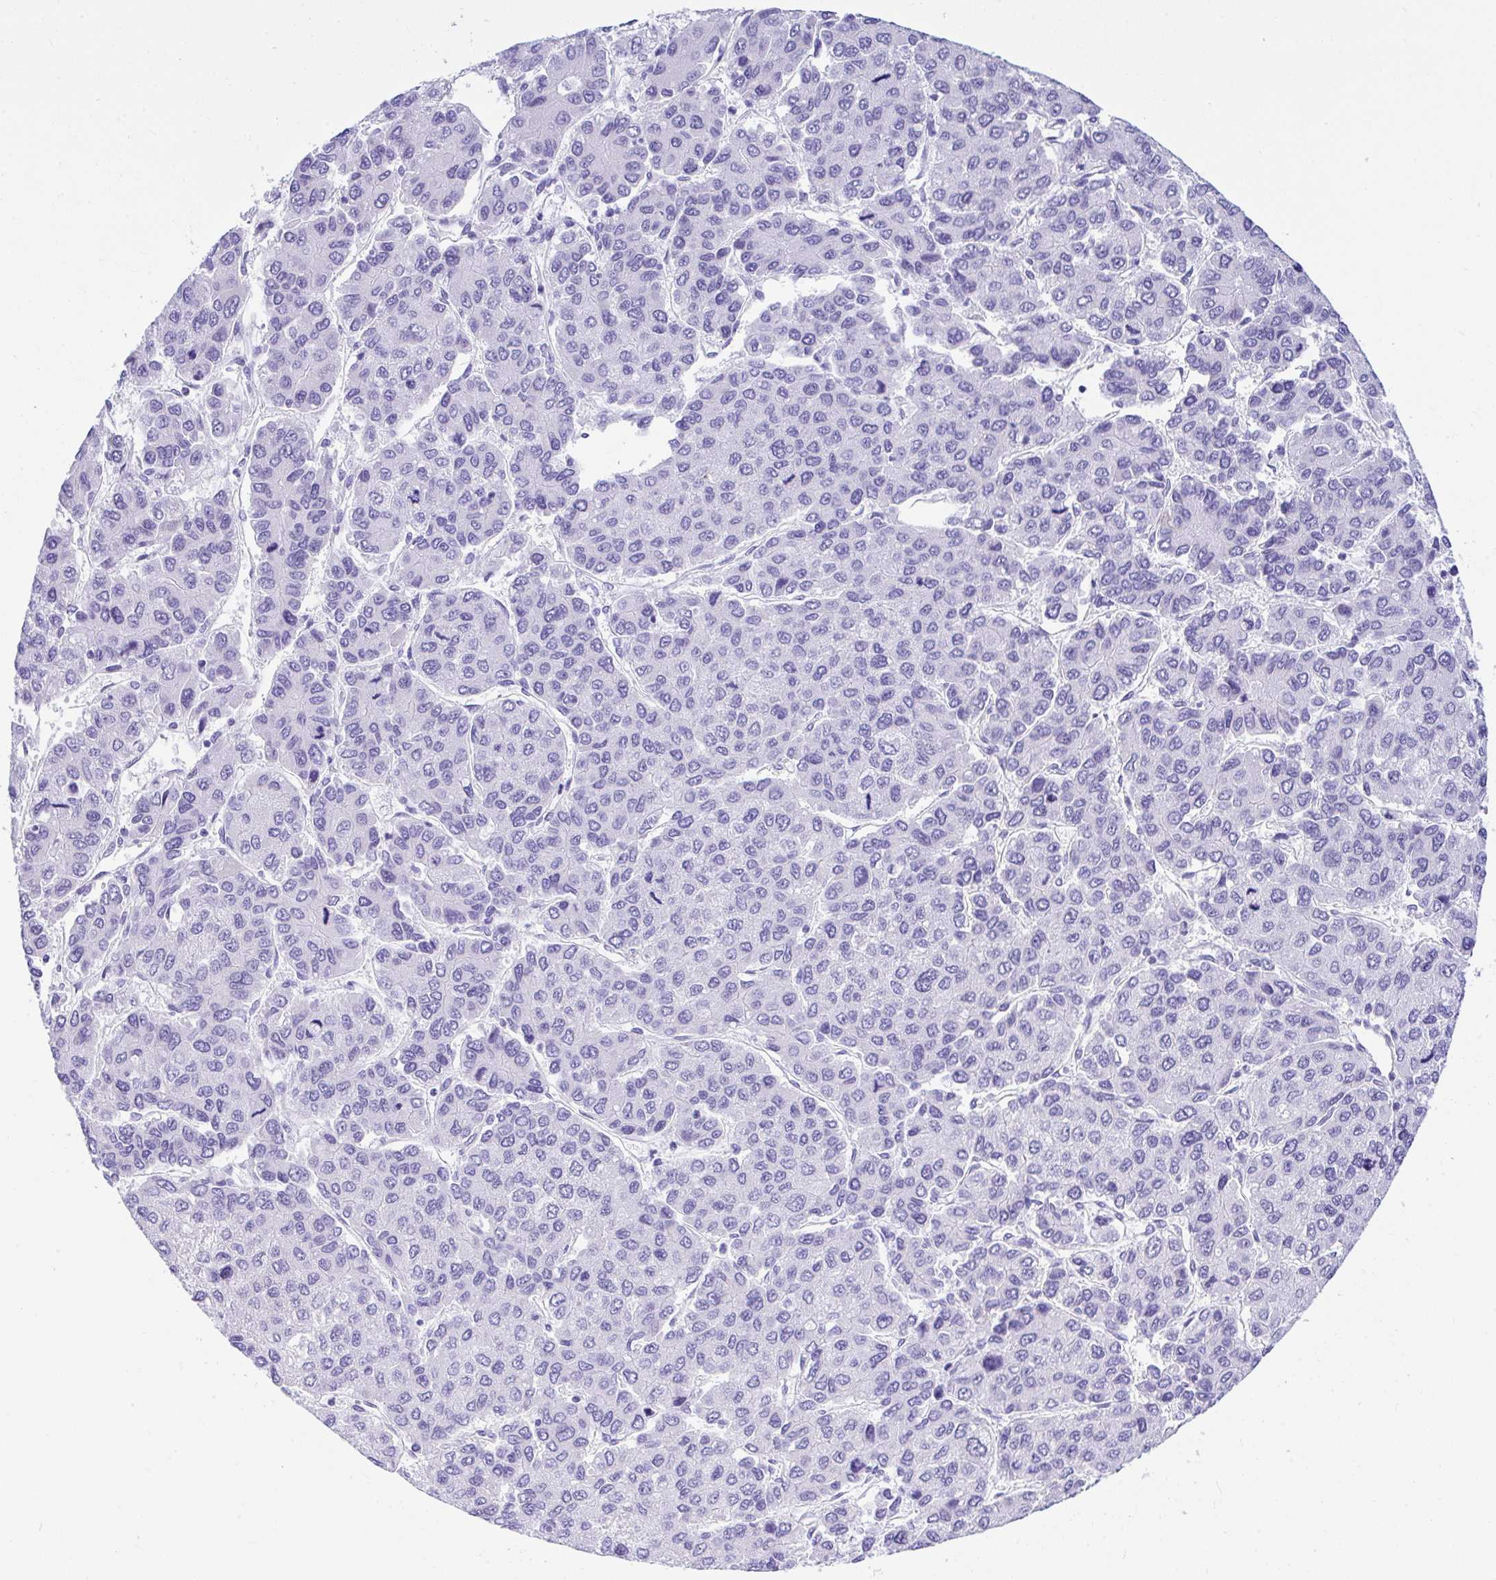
{"staining": {"intensity": "negative", "quantity": "none", "location": "none"}, "tissue": "liver cancer", "cell_type": "Tumor cells", "image_type": "cancer", "snomed": [{"axis": "morphology", "description": "Carcinoma, Hepatocellular, NOS"}, {"axis": "topography", "description": "Liver"}], "caption": "High power microscopy micrograph of an immunohistochemistry image of liver cancer, revealing no significant positivity in tumor cells.", "gene": "SEL1L2", "patient": {"sex": "female", "age": 66}}